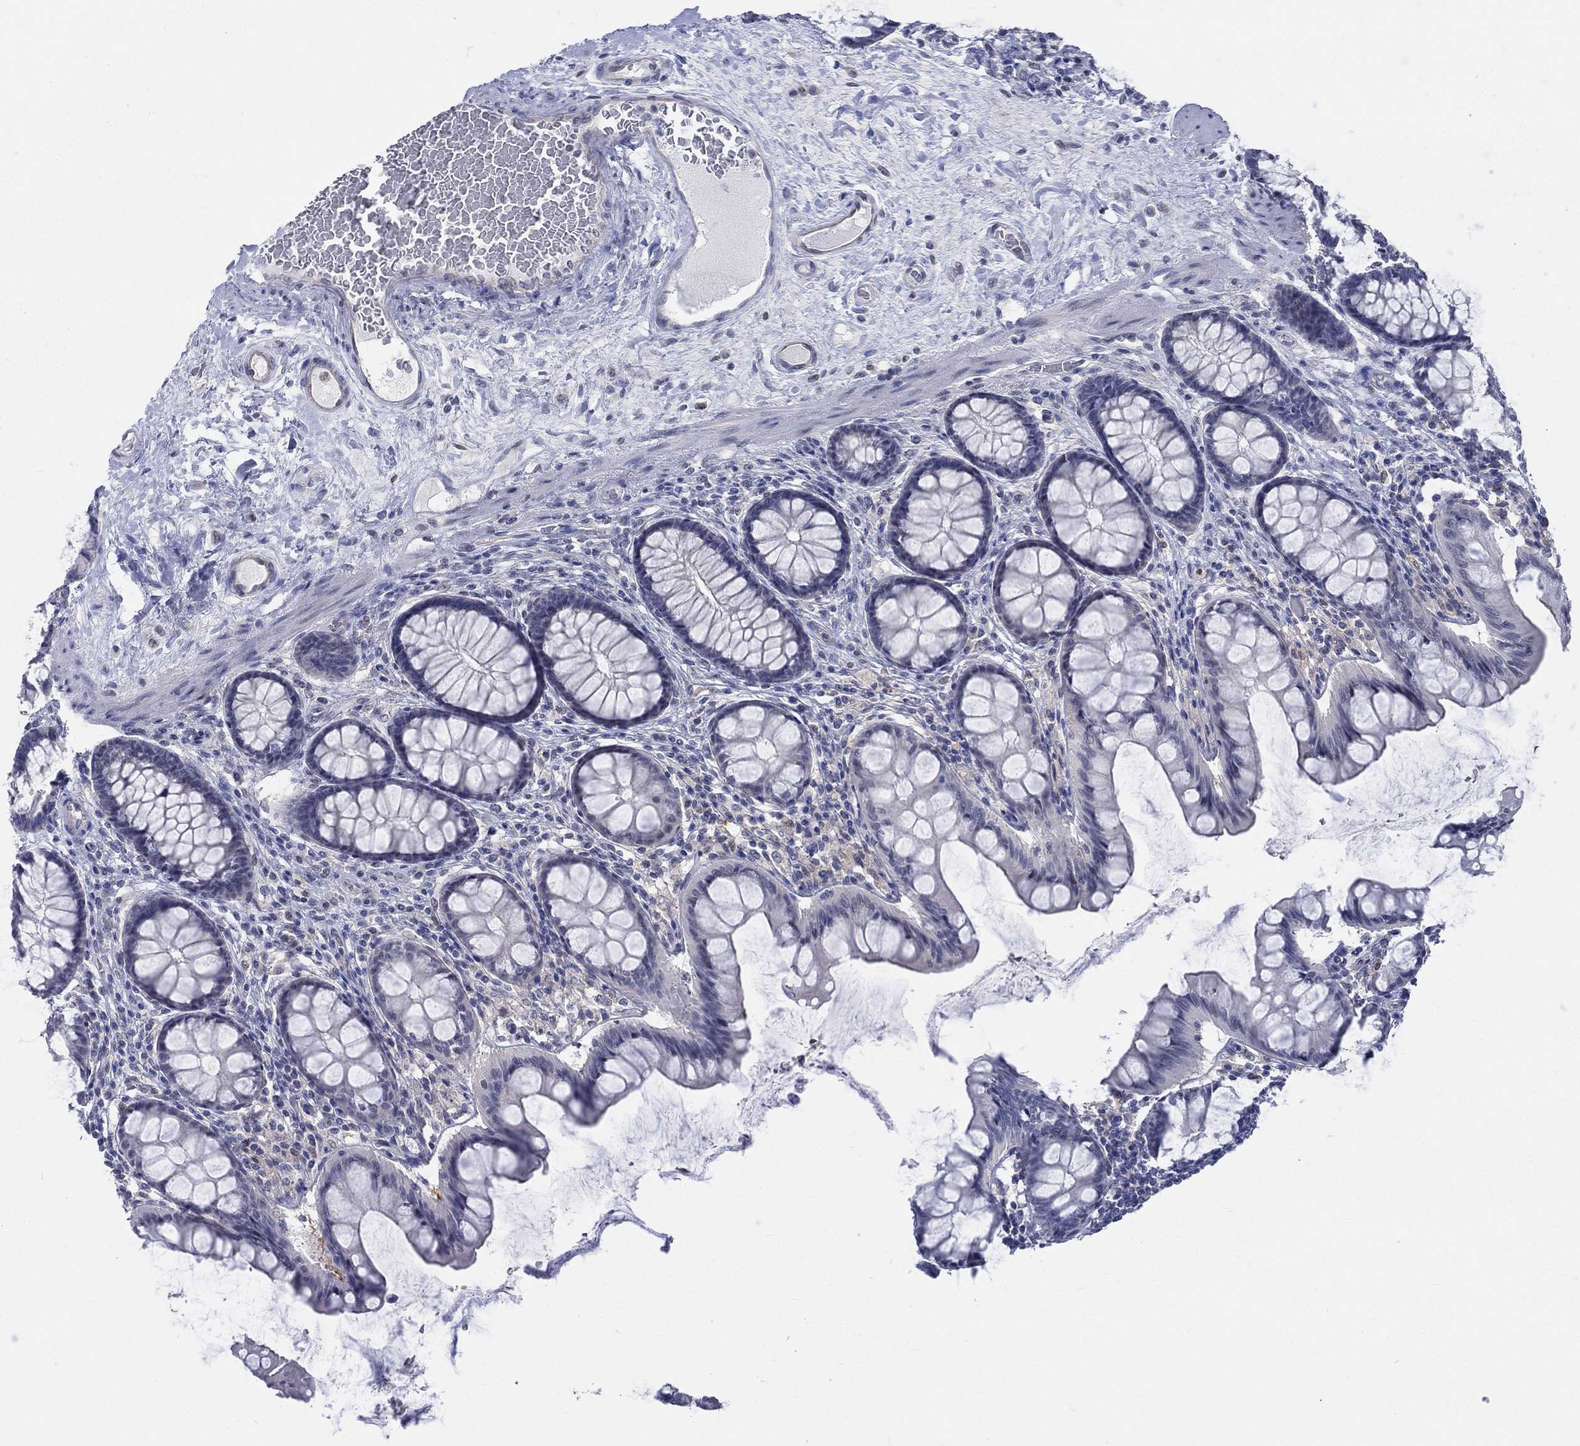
{"staining": {"intensity": "negative", "quantity": "none", "location": "none"}, "tissue": "colon", "cell_type": "Endothelial cells", "image_type": "normal", "snomed": [{"axis": "morphology", "description": "Normal tissue, NOS"}, {"axis": "topography", "description": "Colon"}], "caption": "An IHC micrograph of normal colon is shown. There is no staining in endothelial cells of colon.", "gene": "EGFLAM", "patient": {"sex": "female", "age": 65}}